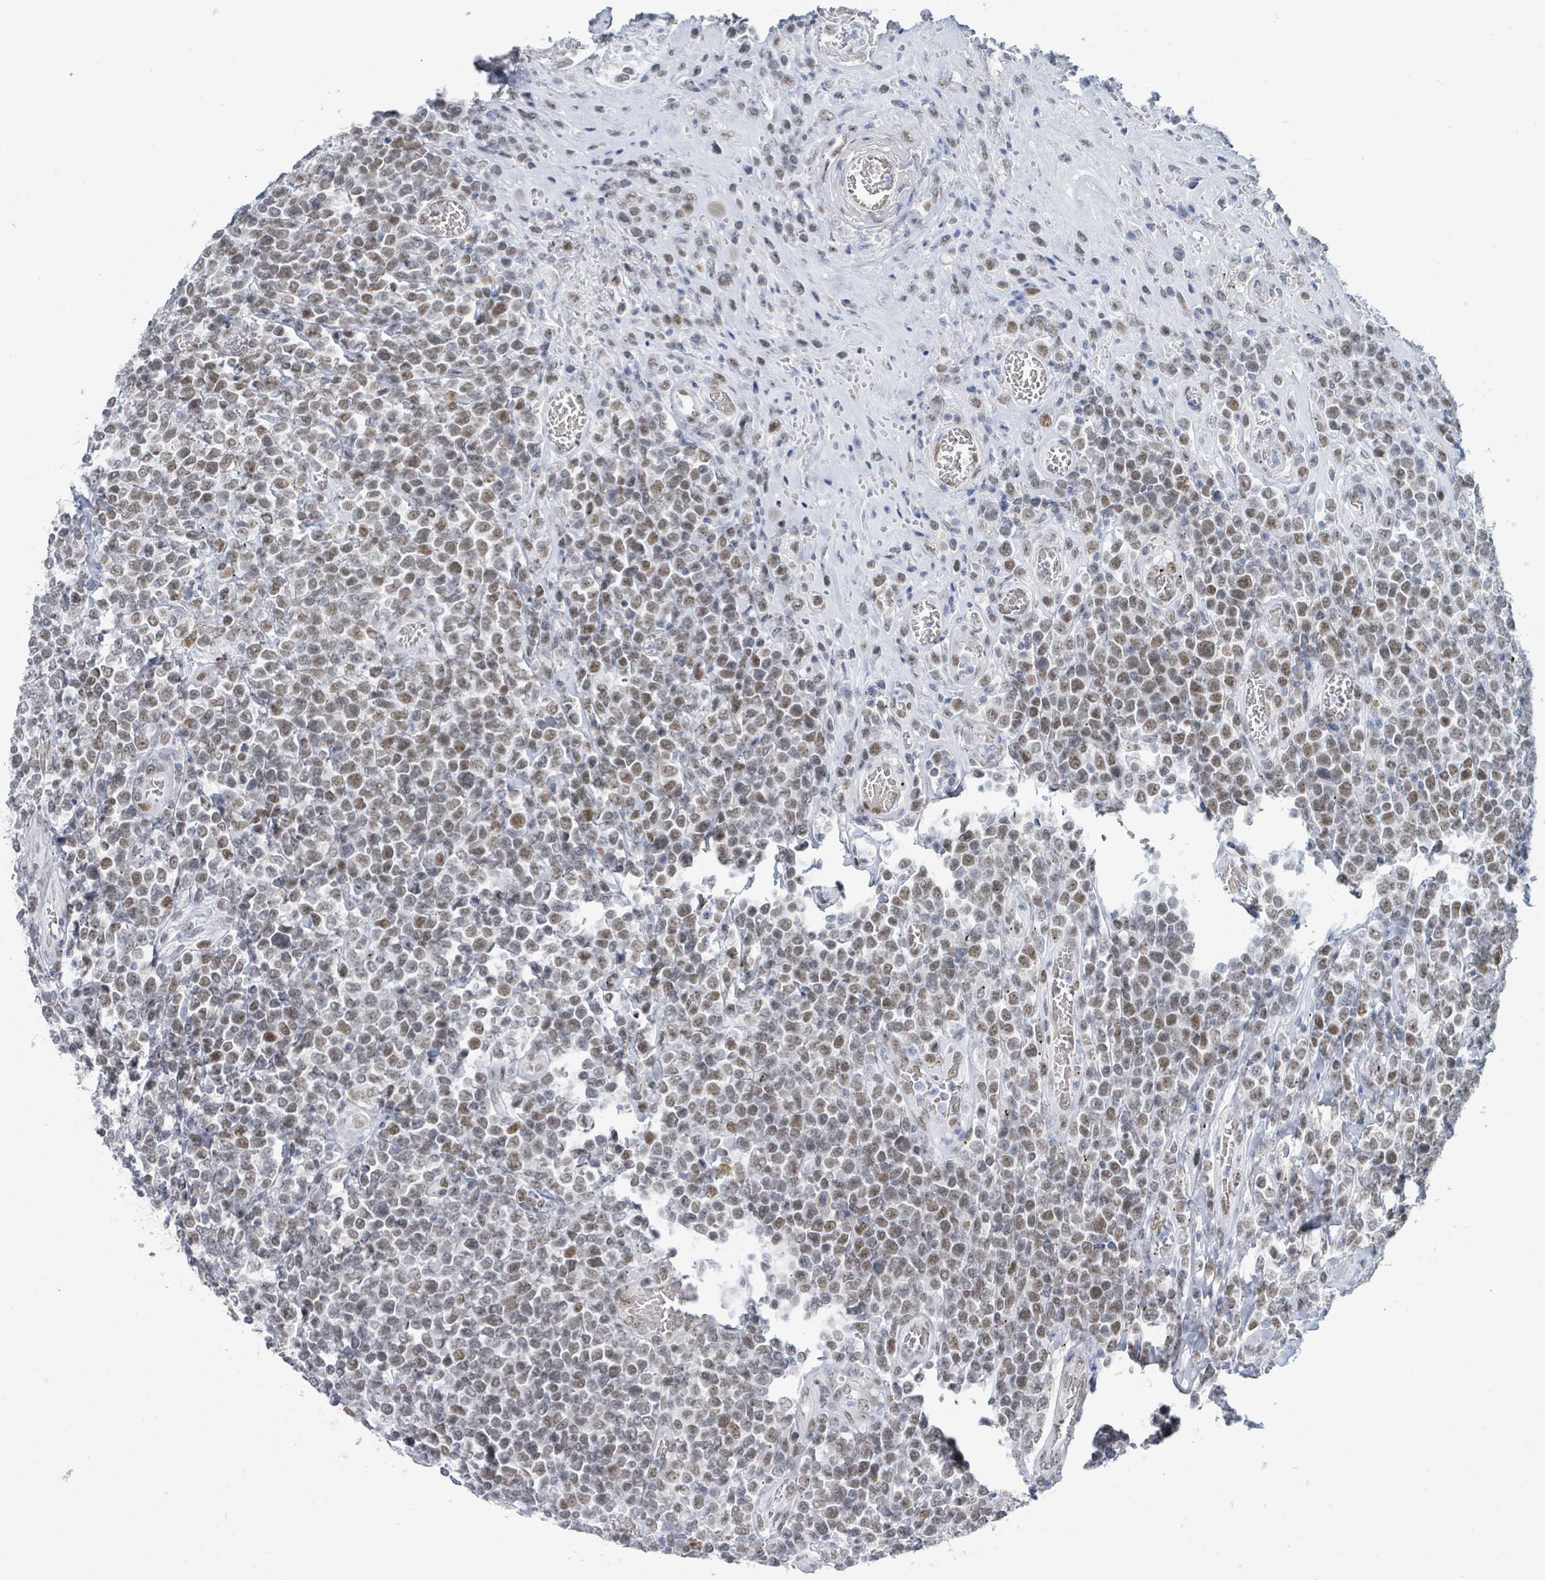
{"staining": {"intensity": "weak", "quantity": "25%-75%", "location": "nuclear"}, "tissue": "lymphoma", "cell_type": "Tumor cells", "image_type": "cancer", "snomed": [{"axis": "morphology", "description": "Malignant lymphoma, non-Hodgkin's type, High grade"}, {"axis": "topography", "description": "Soft tissue"}], "caption": "This photomicrograph demonstrates immunohistochemistry staining of human lymphoma, with low weak nuclear positivity in approximately 25%-75% of tumor cells.", "gene": "EHMT2", "patient": {"sex": "female", "age": 56}}